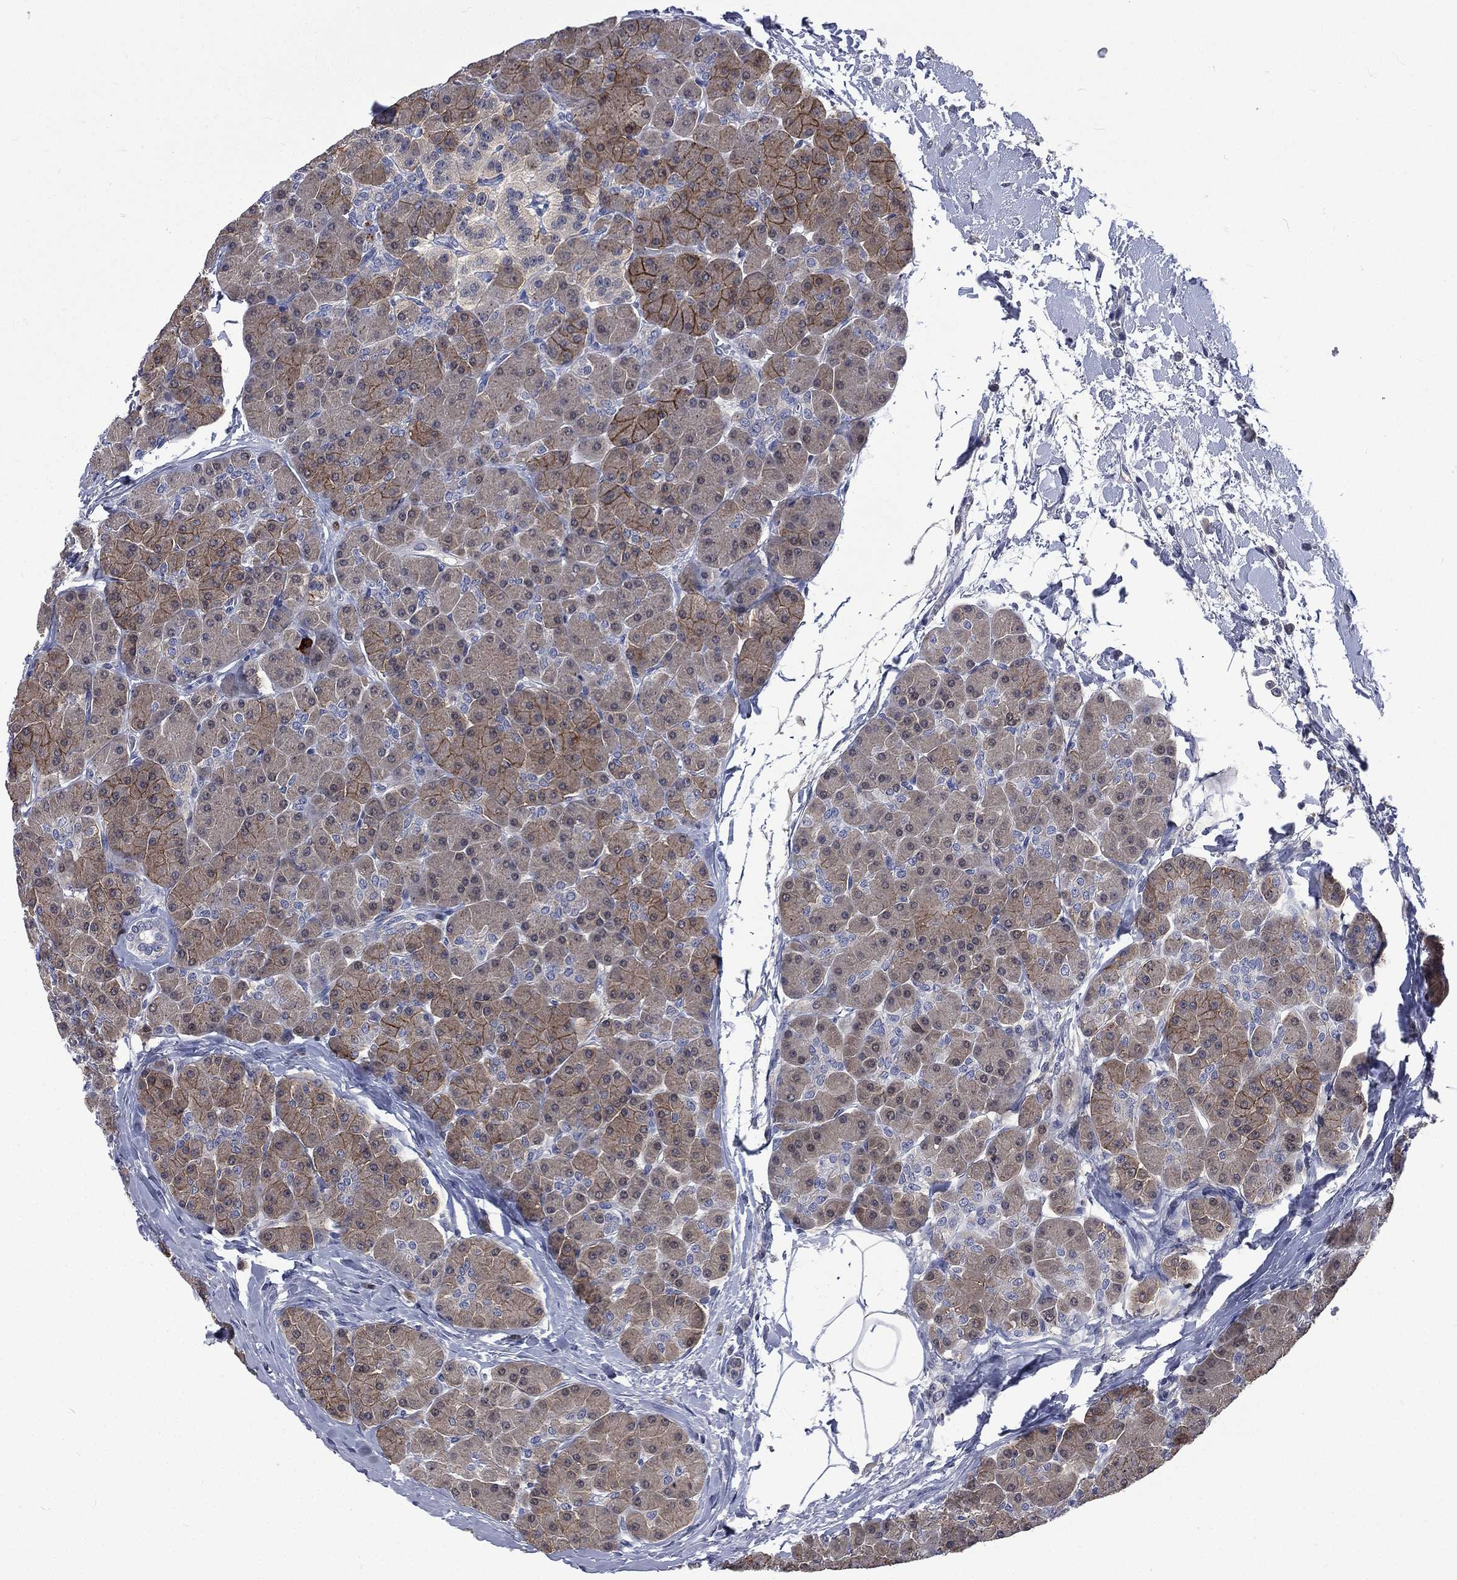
{"staining": {"intensity": "strong", "quantity": "<25%", "location": "cytoplasmic/membranous"}, "tissue": "pancreas", "cell_type": "Exocrine glandular cells", "image_type": "normal", "snomed": [{"axis": "morphology", "description": "Normal tissue, NOS"}, {"axis": "topography", "description": "Pancreas"}], "caption": "A medium amount of strong cytoplasmic/membranous positivity is appreciated in about <25% of exocrine glandular cells in unremarkable pancreas. The staining is performed using DAB brown chromogen to label protein expression. The nuclei are counter-stained blue using hematoxylin.", "gene": "CA12", "patient": {"sex": "female", "age": 44}}